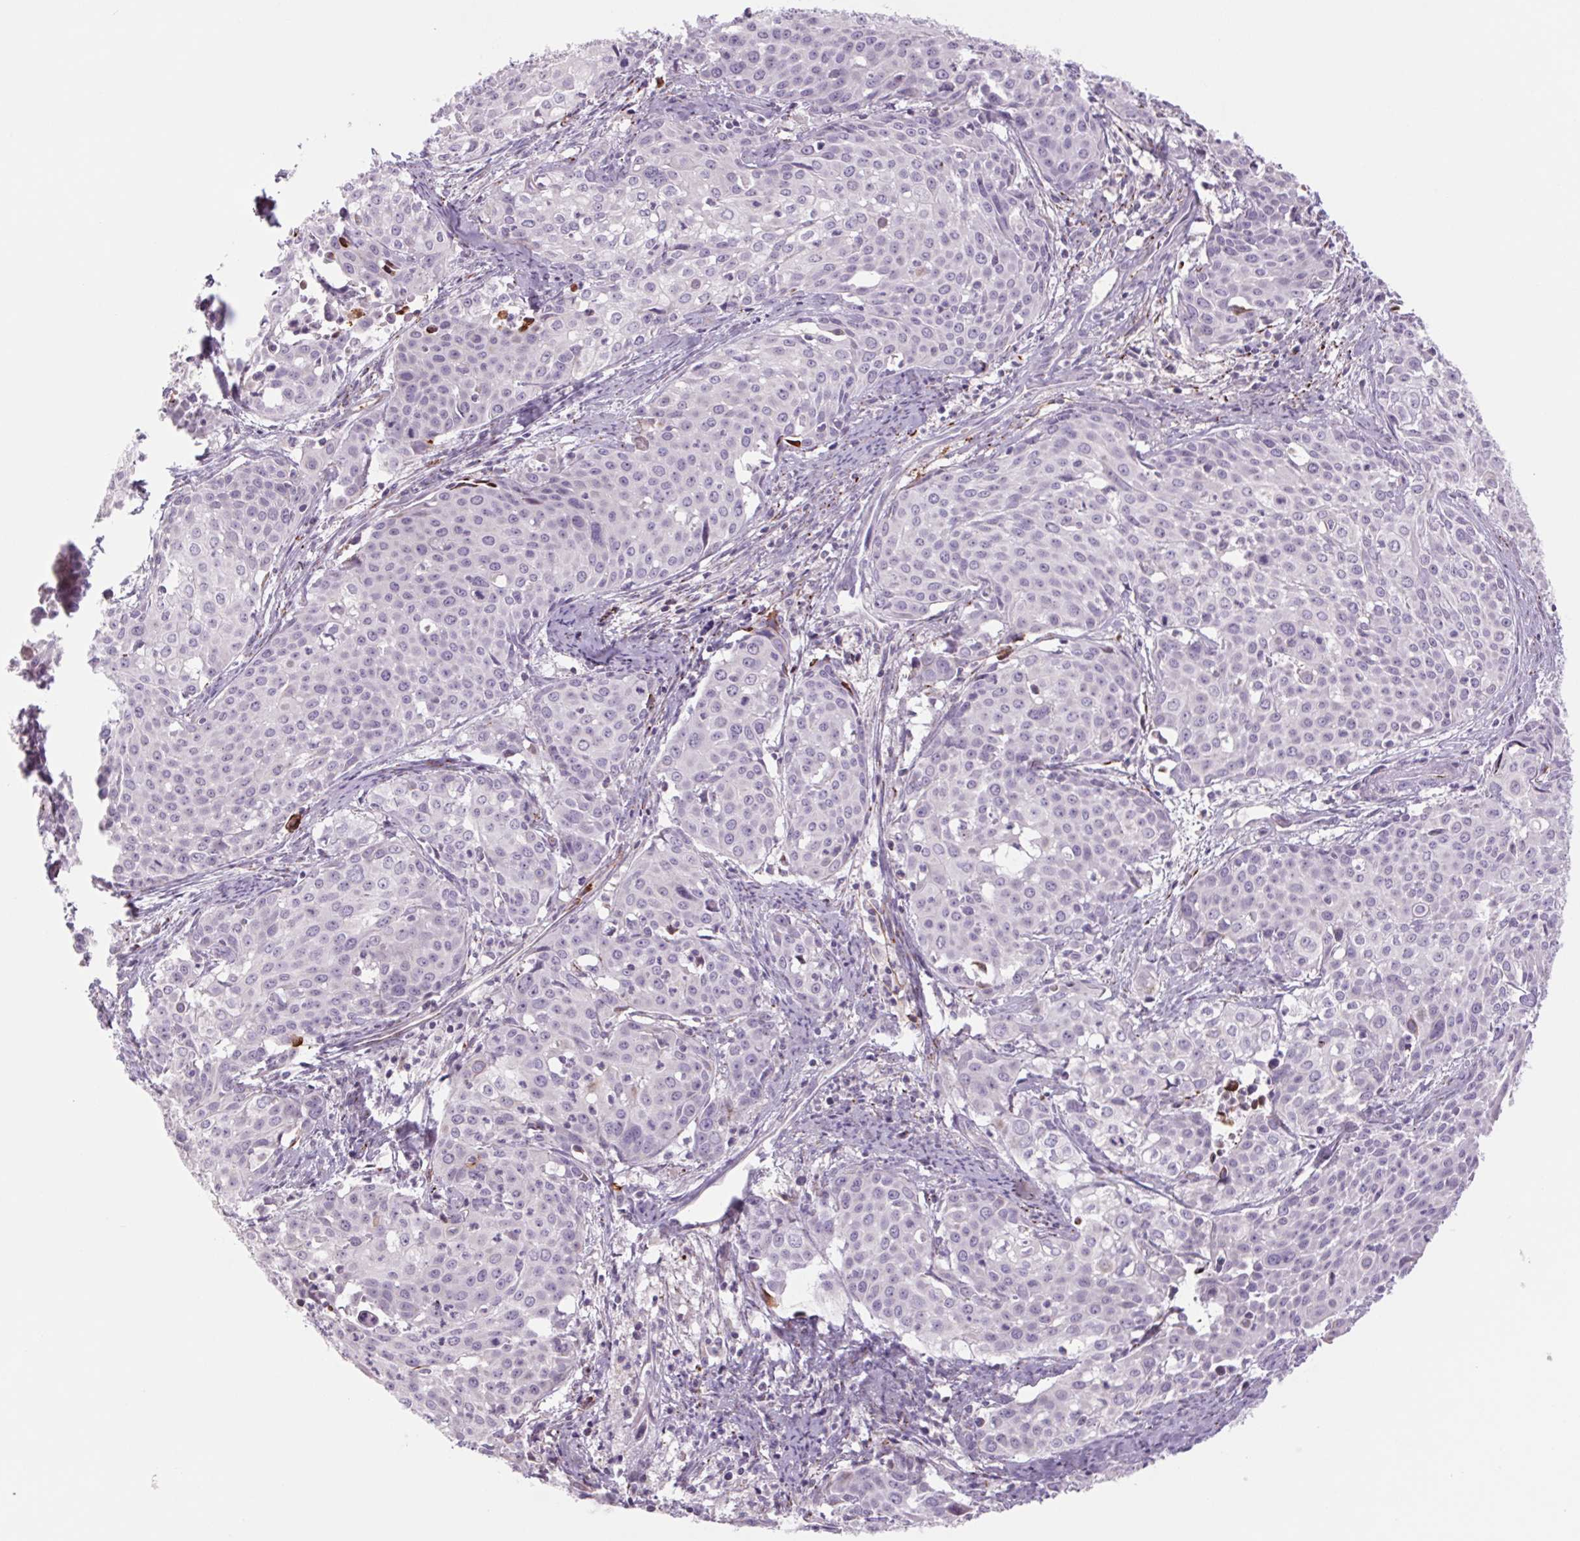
{"staining": {"intensity": "negative", "quantity": "none", "location": "none"}, "tissue": "cervical cancer", "cell_type": "Tumor cells", "image_type": "cancer", "snomed": [{"axis": "morphology", "description": "Squamous cell carcinoma, NOS"}, {"axis": "topography", "description": "Cervix"}], "caption": "This is an immunohistochemistry histopathology image of cervical cancer. There is no positivity in tumor cells.", "gene": "MS4A13", "patient": {"sex": "female", "age": 39}}